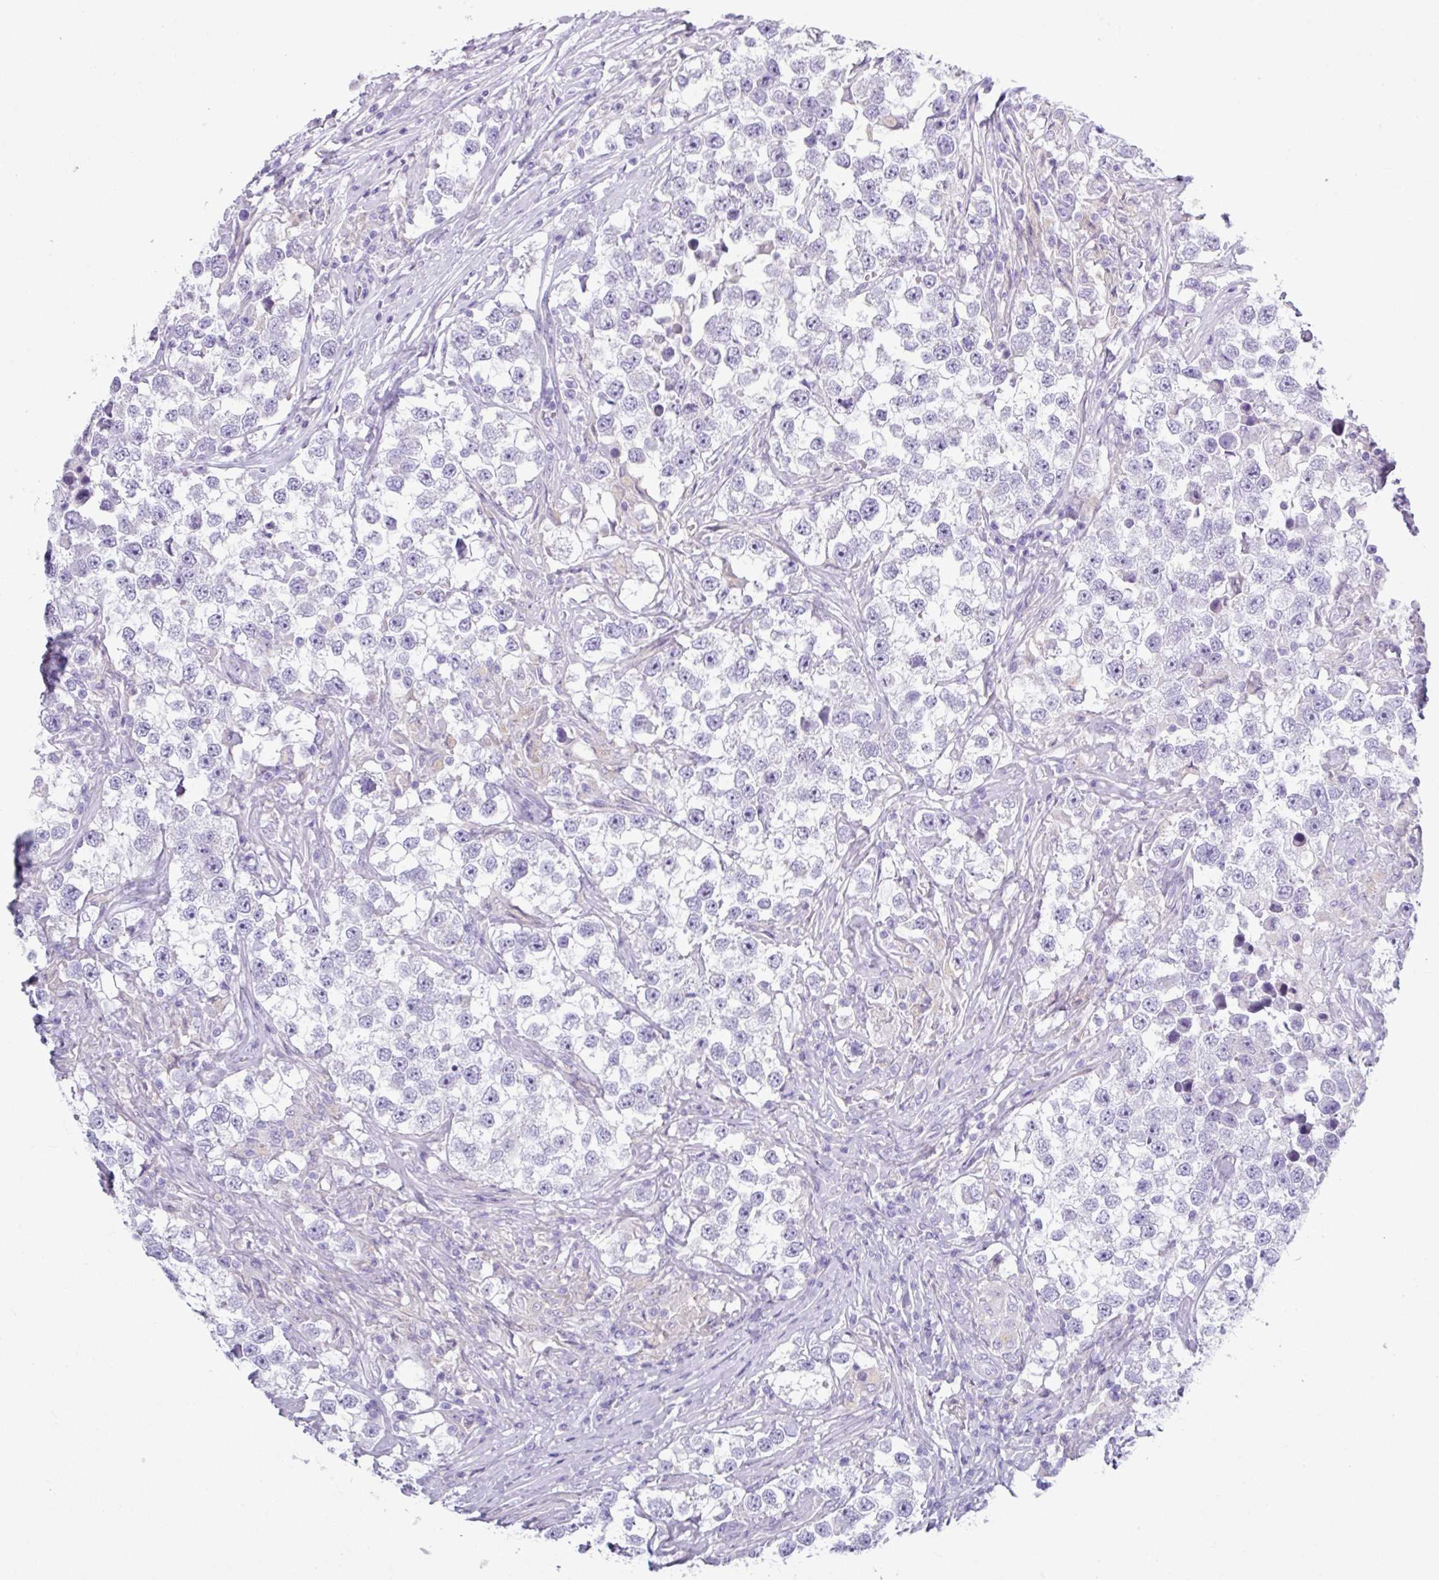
{"staining": {"intensity": "negative", "quantity": "none", "location": "none"}, "tissue": "testis cancer", "cell_type": "Tumor cells", "image_type": "cancer", "snomed": [{"axis": "morphology", "description": "Seminoma, NOS"}, {"axis": "topography", "description": "Testis"}], "caption": "Testis cancer stained for a protein using immunohistochemistry (IHC) displays no positivity tumor cells.", "gene": "ABCC5", "patient": {"sex": "male", "age": 46}}